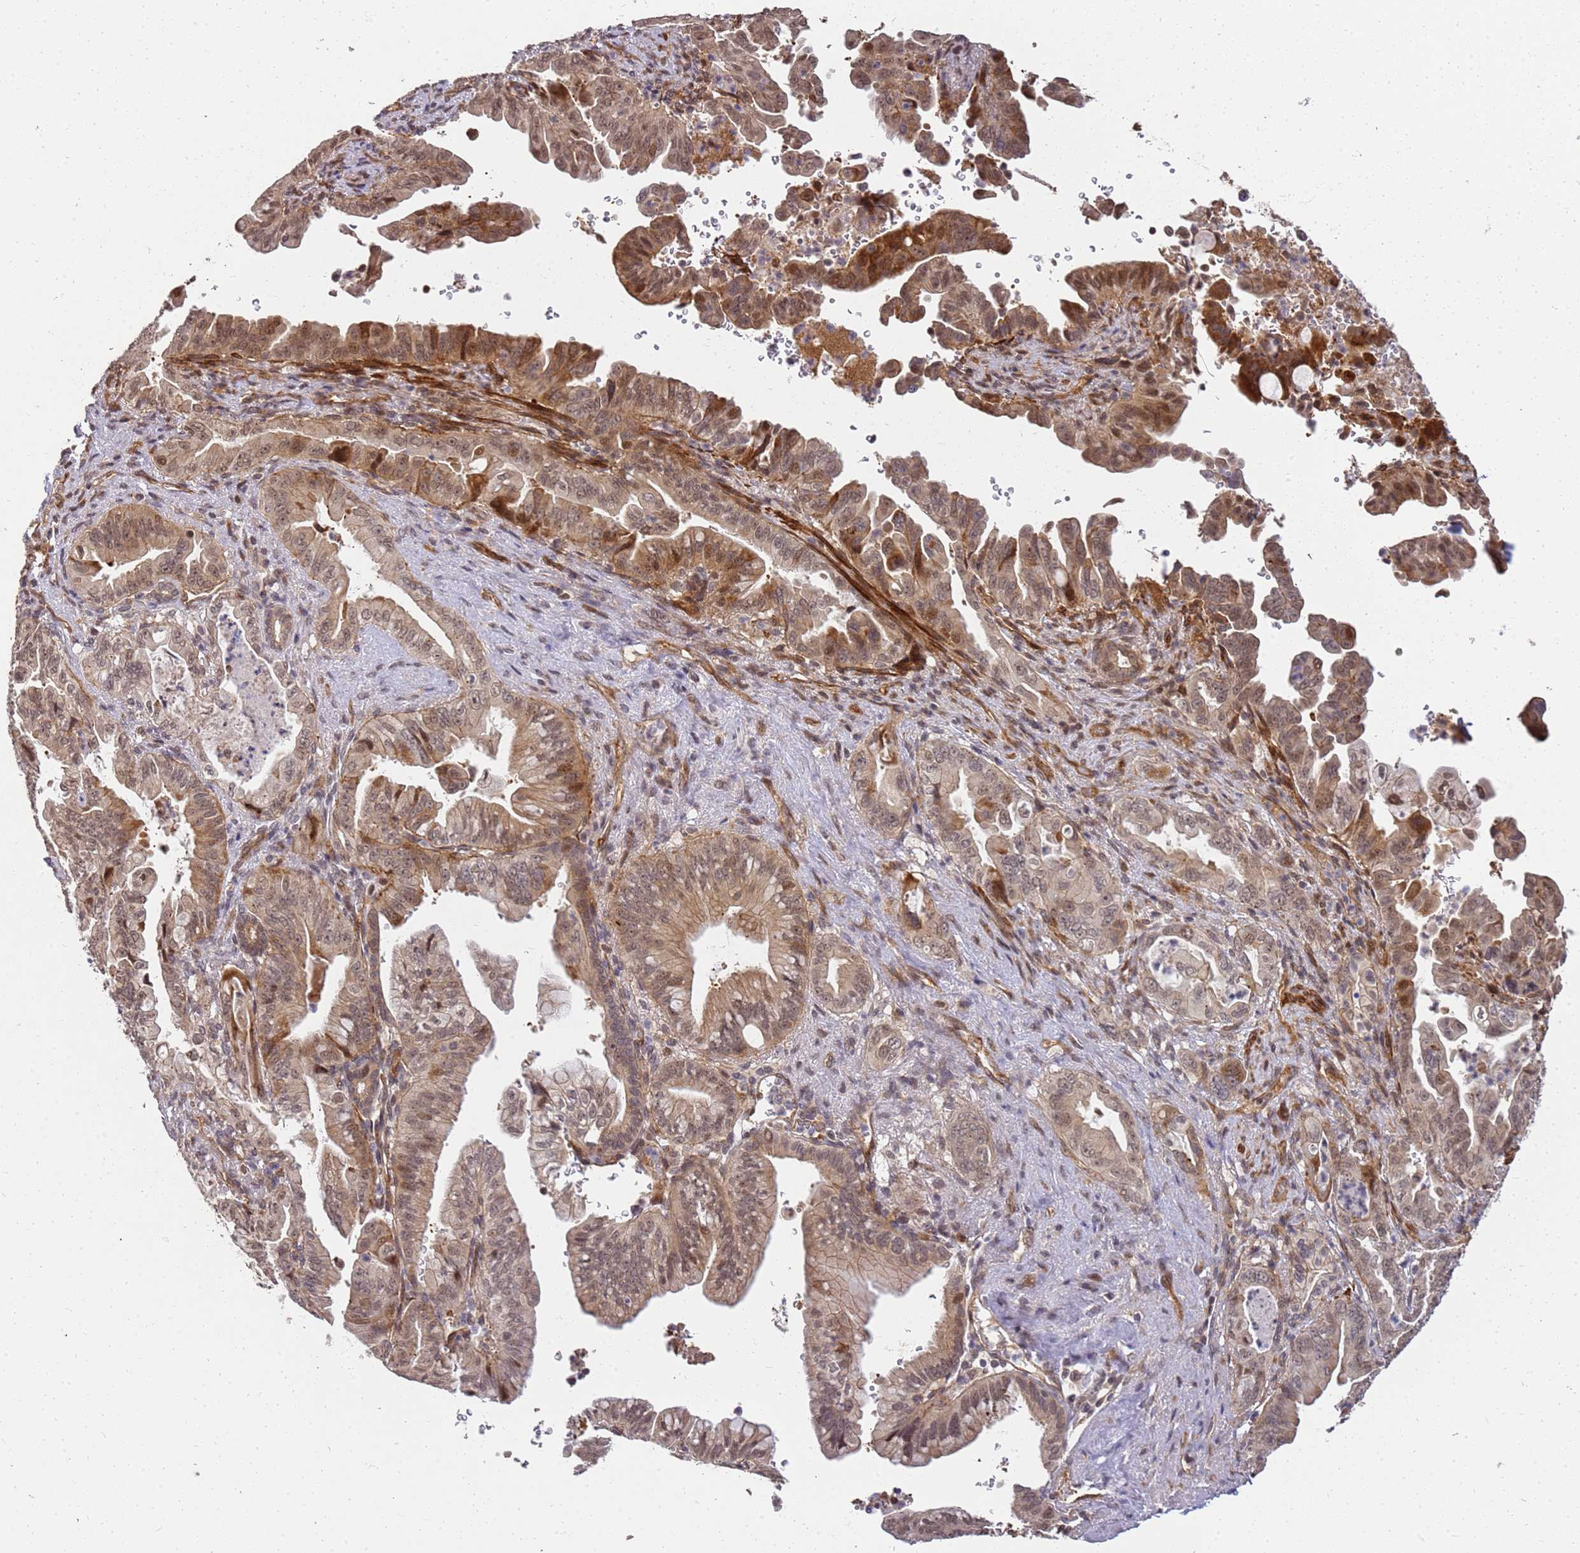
{"staining": {"intensity": "moderate", "quantity": ">75%", "location": "cytoplasmic/membranous,nuclear"}, "tissue": "pancreatic cancer", "cell_type": "Tumor cells", "image_type": "cancer", "snomed": [{"axis": "morphology", "description": "Adenocarcinoma, NOS"}, {"axis": "topography", "description": "Pancreas"}], "caption": "Immunohistochemistry photomicrograph of neoplastic tissue: human adenocarcinoma (pancreatic) stained using IHC shows medium levels of moderate protein expression localized specifically in the cytoplasmic/membranous and nuclear of tumor cells, appearing as a cytoplasmic/membranous and nuclear brown color.", "gene": "ST18", "patient": {"sex": "male", "age": 70}}